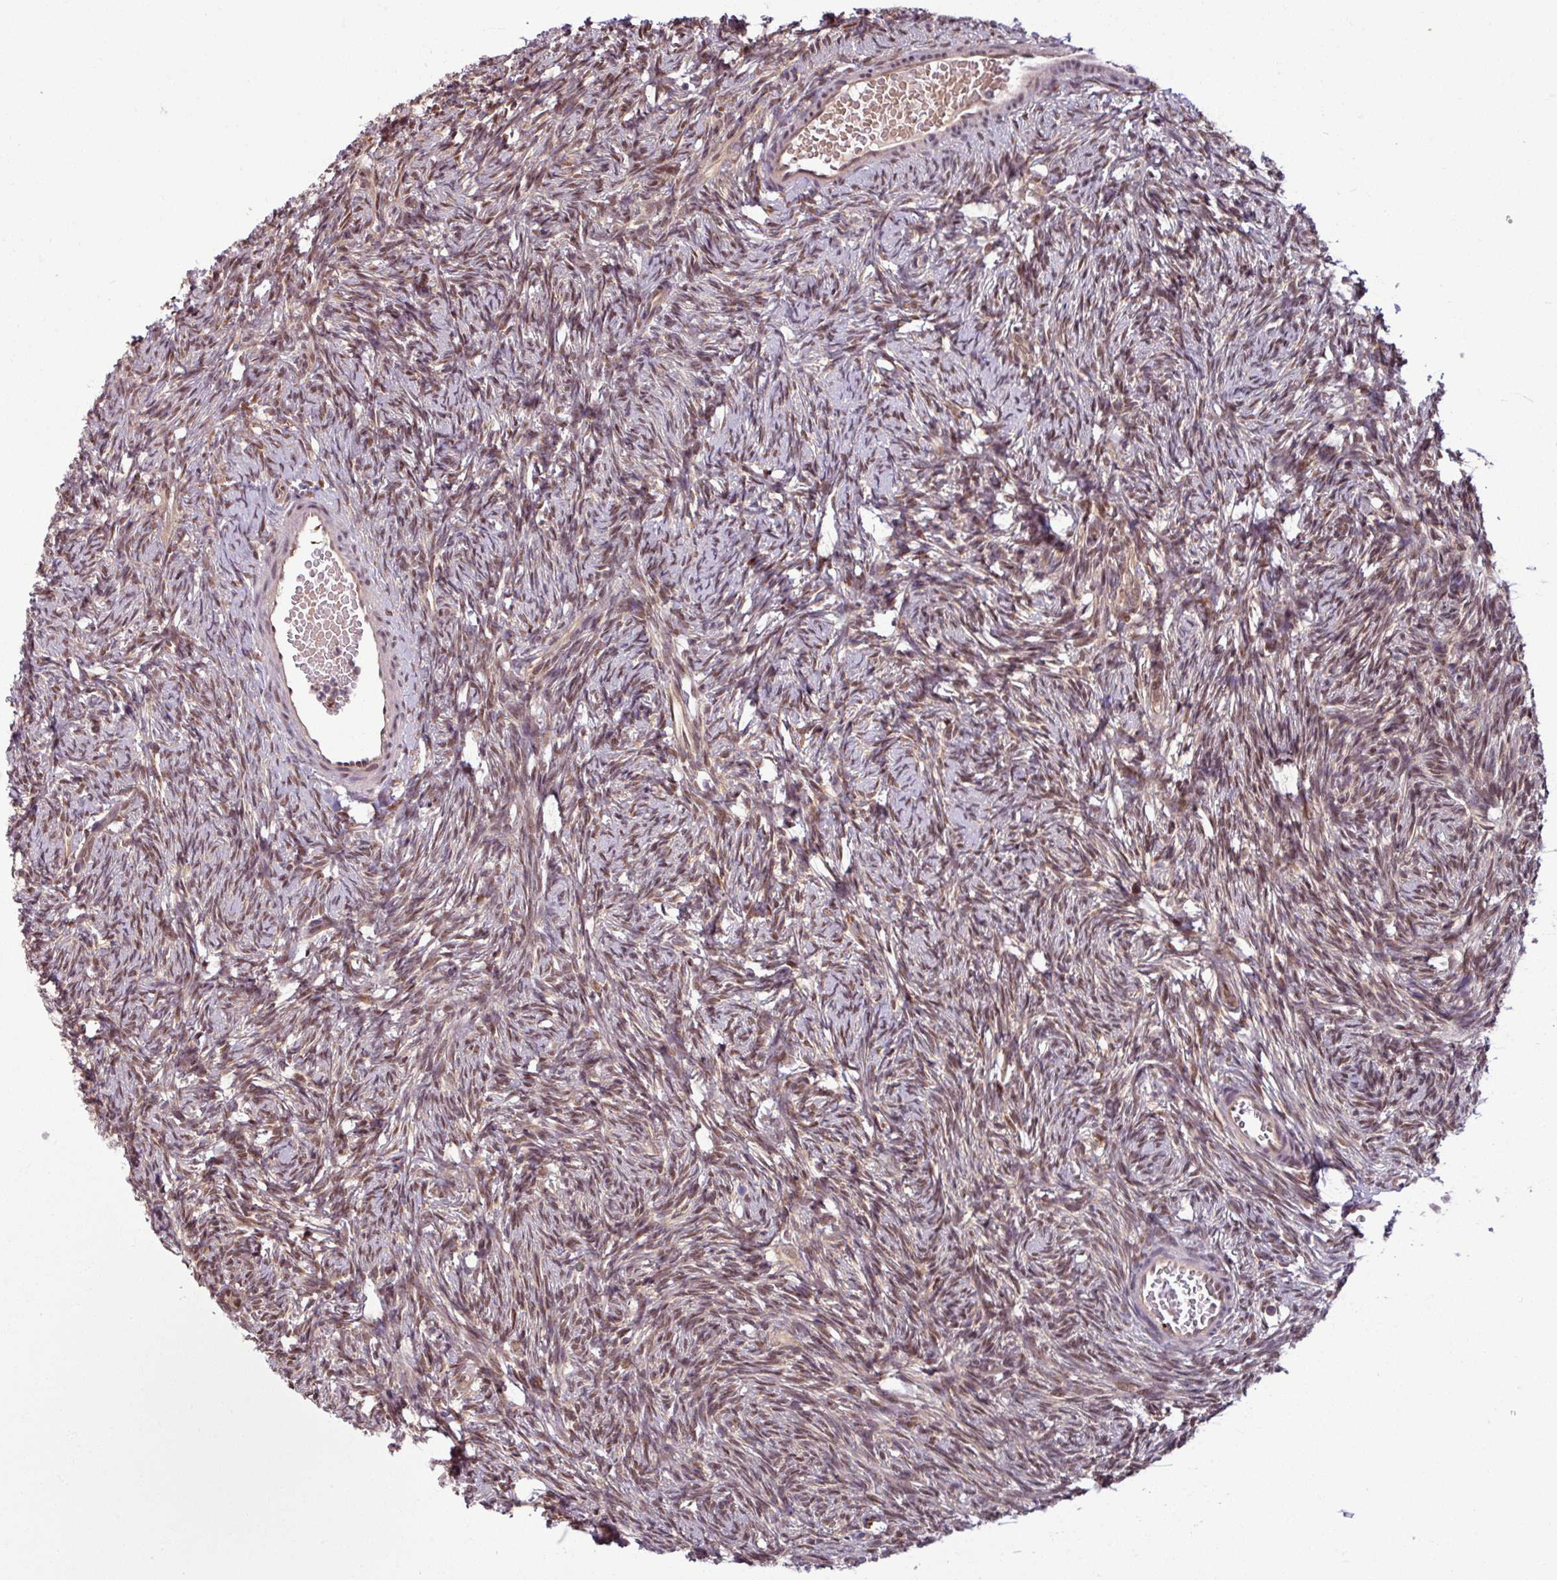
{"staining": {"intensity": "moderate", "quantity": ">75%", "location": "cytoplasmic/membranous"}, "tissue": "ovary", "cell_type": "Follicle cells", "image_type": "normal", "snomed": [{"axis": "morphology", "description": "Normal tissue, NOS"}, {"axis": "topography", "description": "Ovary"}], "caption": "Protein analysis of benign ovary shows moderate cytoplasmic/membranous positivity in approximately >75% of follicle cells. The protein of interest is stained brown, and the nuclei are stained in blue (DAB (3,3'-diaminobenzidine) IHC with brightfield microscopy, high magnification).", "gene": "KCTD11", "patient": {"sex": "female", "age": 33}}